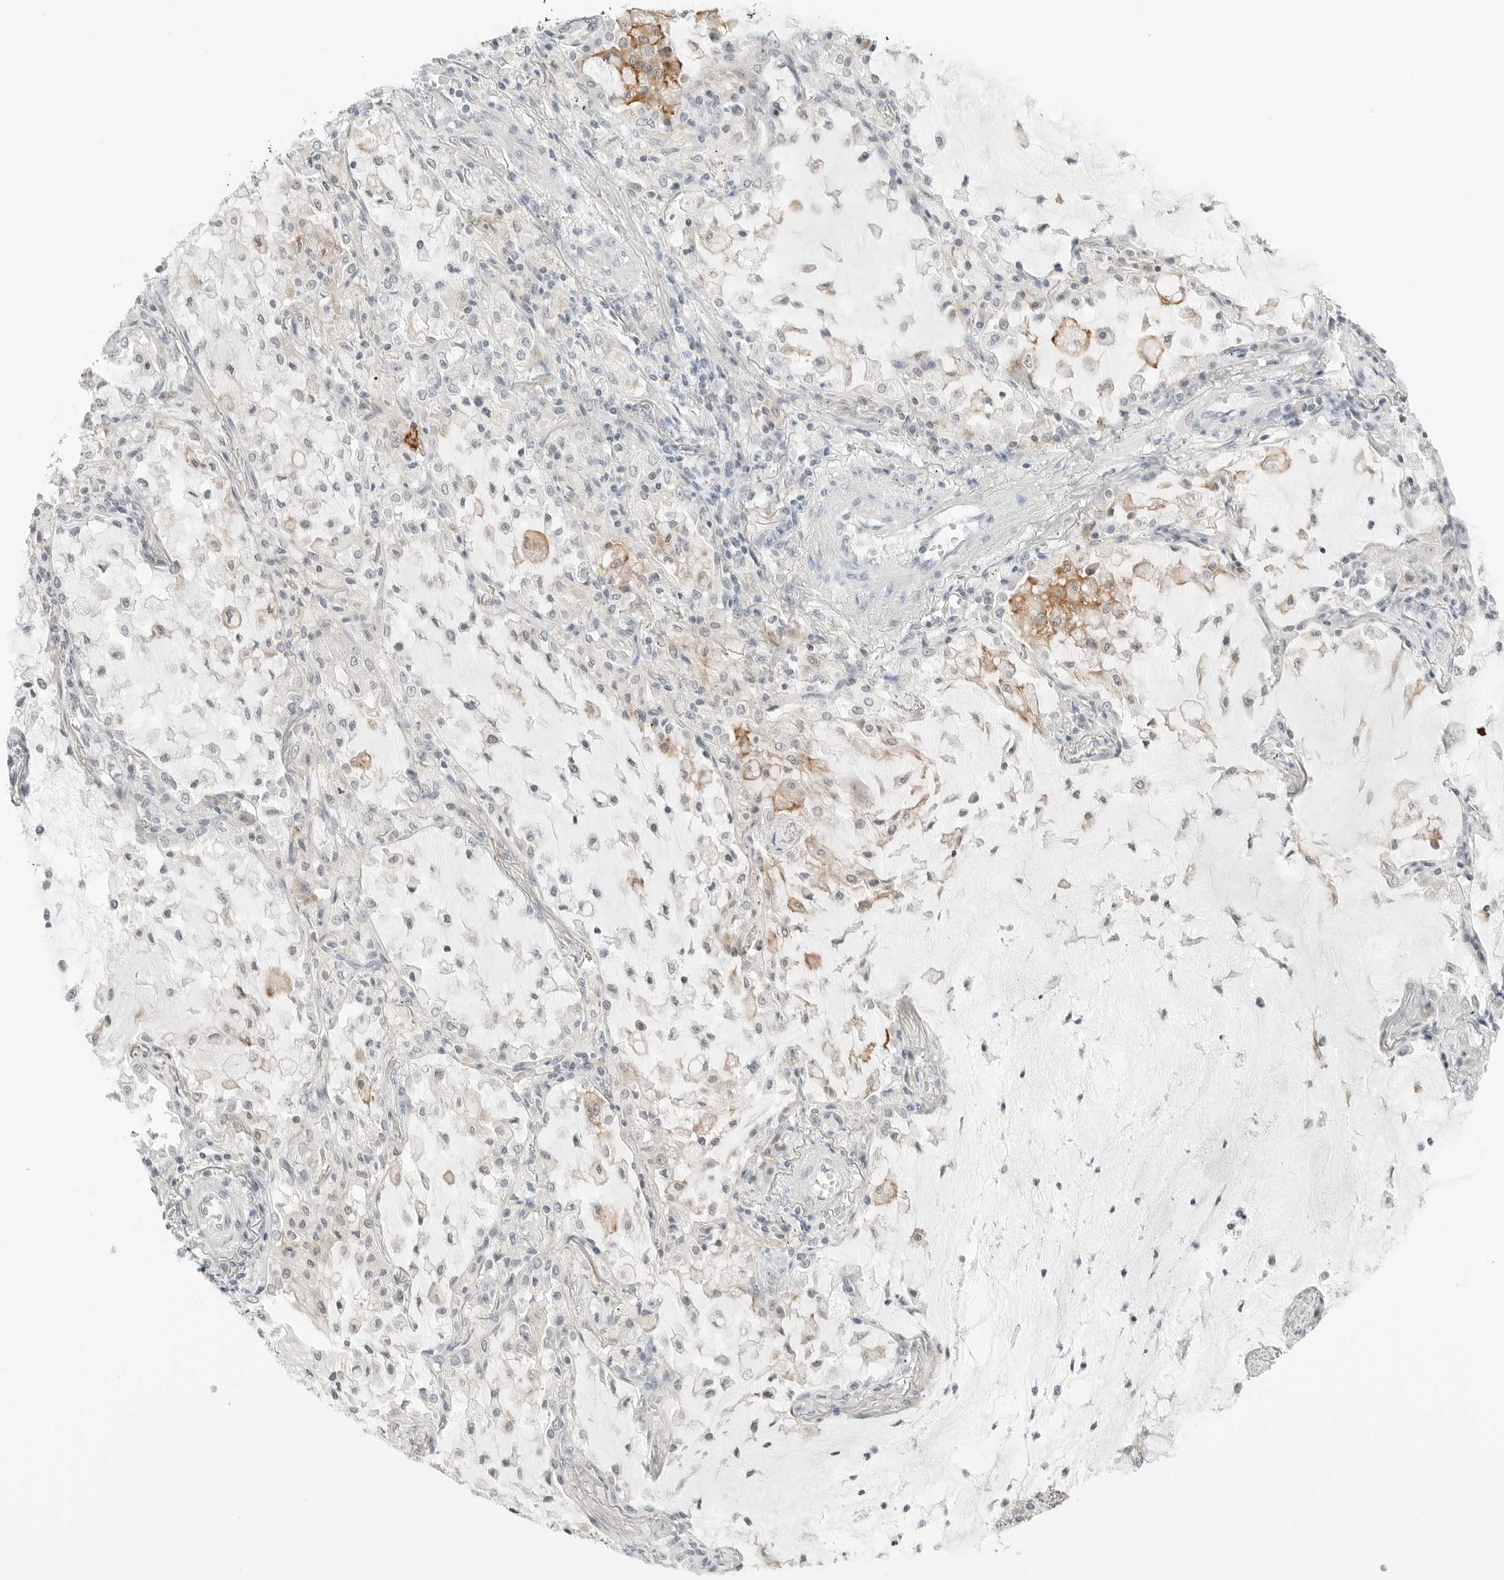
{"staining": {"intensity": "negative", "quantity": "none", "location": "none"}, "tissue": "lung cancer", "cell_type": "Tumor cells", "image_type": "cancer", "snomed": [{"axis": "morphology", "description": "Adenocarcinoma, NOS"}, {"axis": "topography", "description": "Lung"}], "caption": "Lung cancer was stained to show a protein in brown. There is no significant positivity in tumor cells. (IHC, brightfield microscopy, high magnification).", "gene": "CCSAP", "patient": {"sex": "female", "age": 70}}